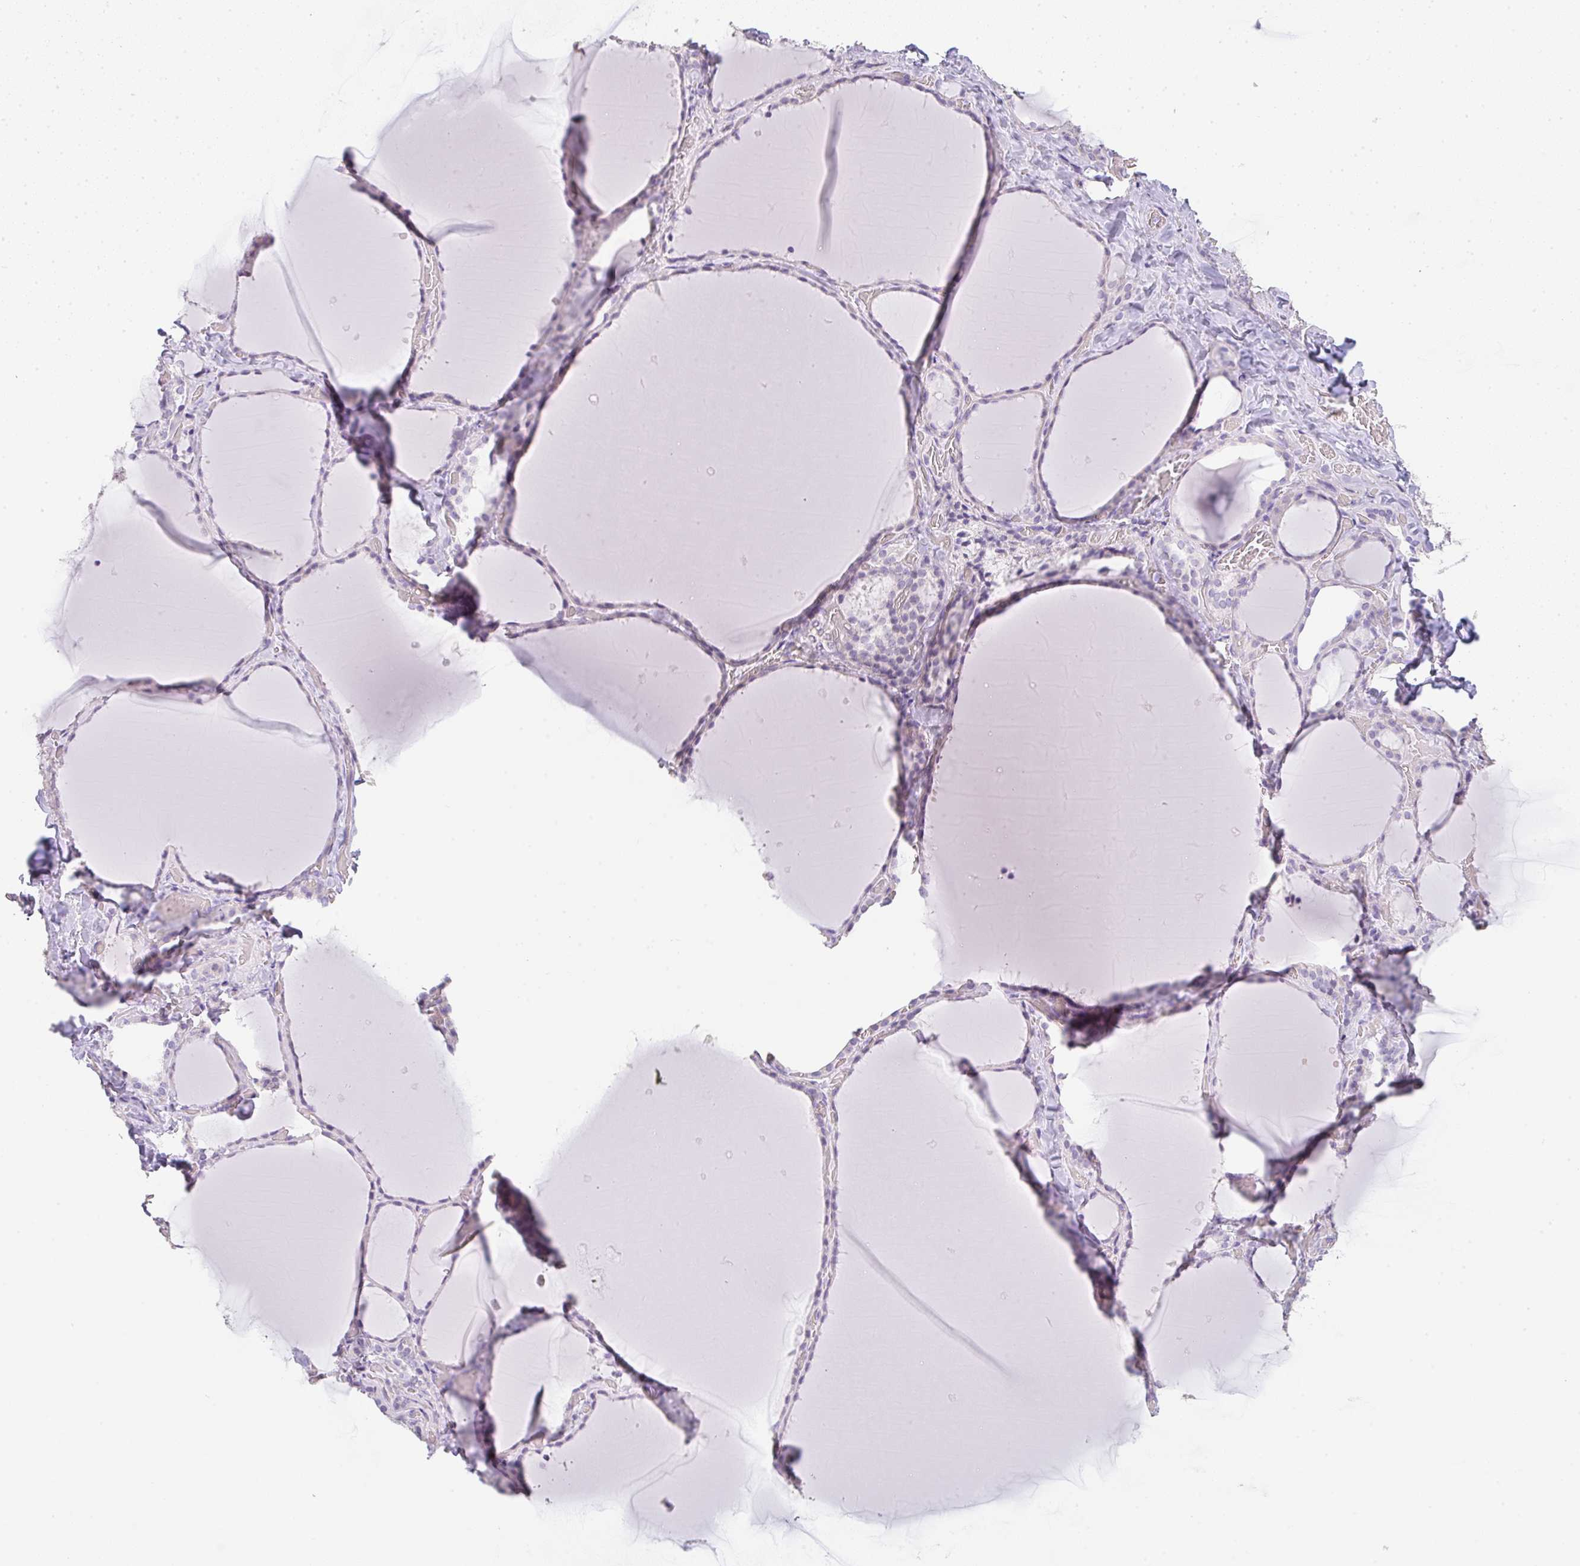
{"staining": {"intensity": "negative", "quantity": "none", "location": "none"}, "tissue": "thyroid gland", "cell_type": "Glandular cells", "image_type": "normal", "snomed": [{"axis": "morphology", "description": "Normal tissue, NOS"}, {"axis": "topography", "description": "Thyroid gland"}], "caption": "Immunohistochemistry histopathology image of benign thyroid gland stained for a protein (brown), which reveals no positivity in glandular cells.", "gene": "LPAR4", "patient": {"sex": "female", "age": 36}}